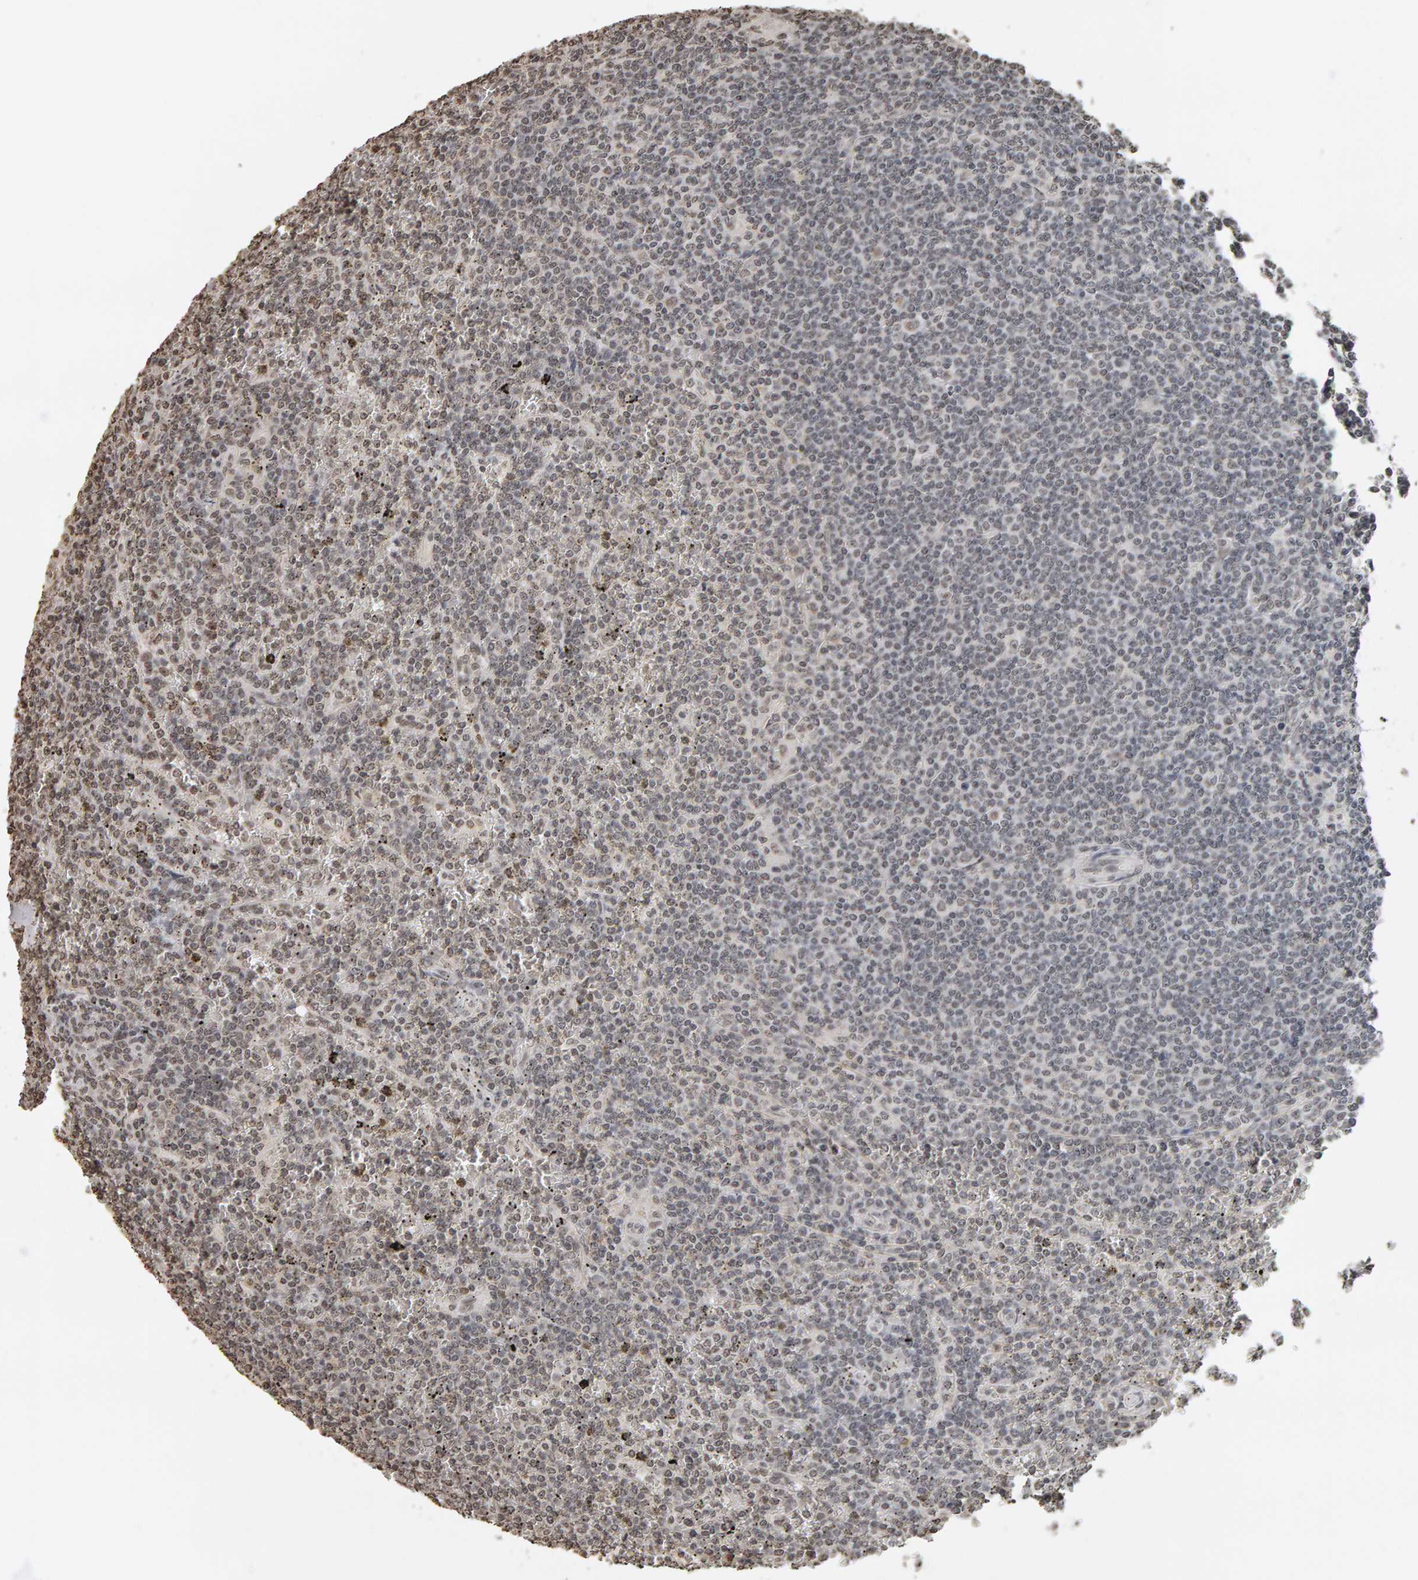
{"staining": {"intensity": "weak", "quantity": "<25%", "location": "nuclear"}, "tissue": "lymphoma", "cell_type": "Tumor cells", "image_type": "cancer", "snomed": [{"axis": "morphology", "description": "Malignant lymphoma, non-Hodgkin's type, Low grade"}, {"axis": "topography", "description": "Spleen"}], "caption": "This is an IHC photomicrograph of malignant lymphoma, non-Hodgkin's type (low-grade). There is no positivity in tumor cells.", "gene": "AFF4", "patient": {"sex": "female", "age": 19}}